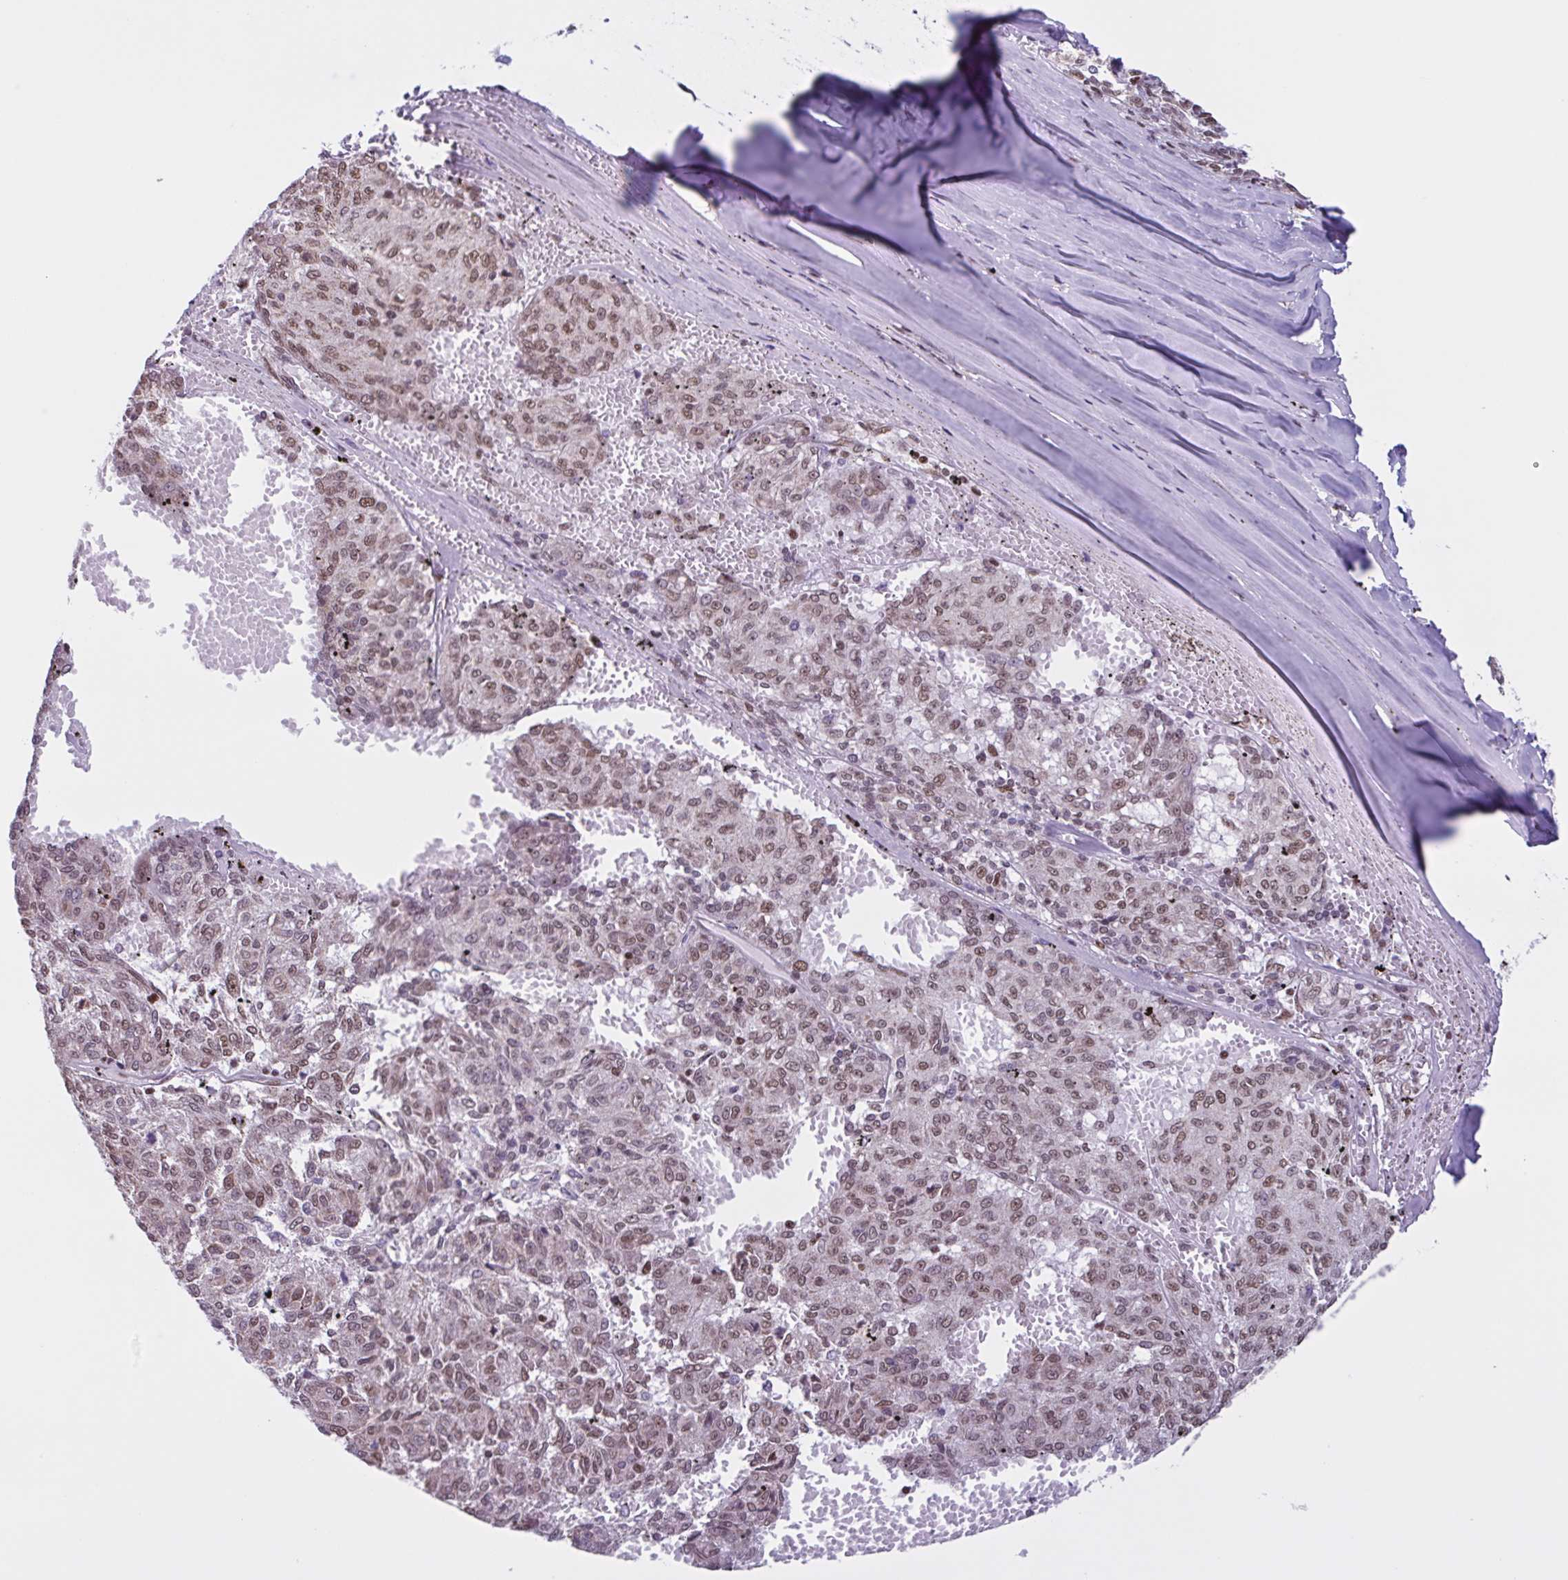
{"staining": {"intensity": "moderate", "quantity": ">75%", "location": "nuclear"}, "tissue": "melanoma", "cell_type": "Tumor cells", "image_type": "cancer", "snomed": [{"axis": "morphology", "description": "Malignant melanoma, NOS"}, {"axis": "topography", "description": "Skin"}], "caption": "An image of human malignant melanoma stained for a protein reveals moderate nuclear brown staining in tumor cells.", "gene": "TIMM21", "patient": {"sex": "female", "age": 72}}